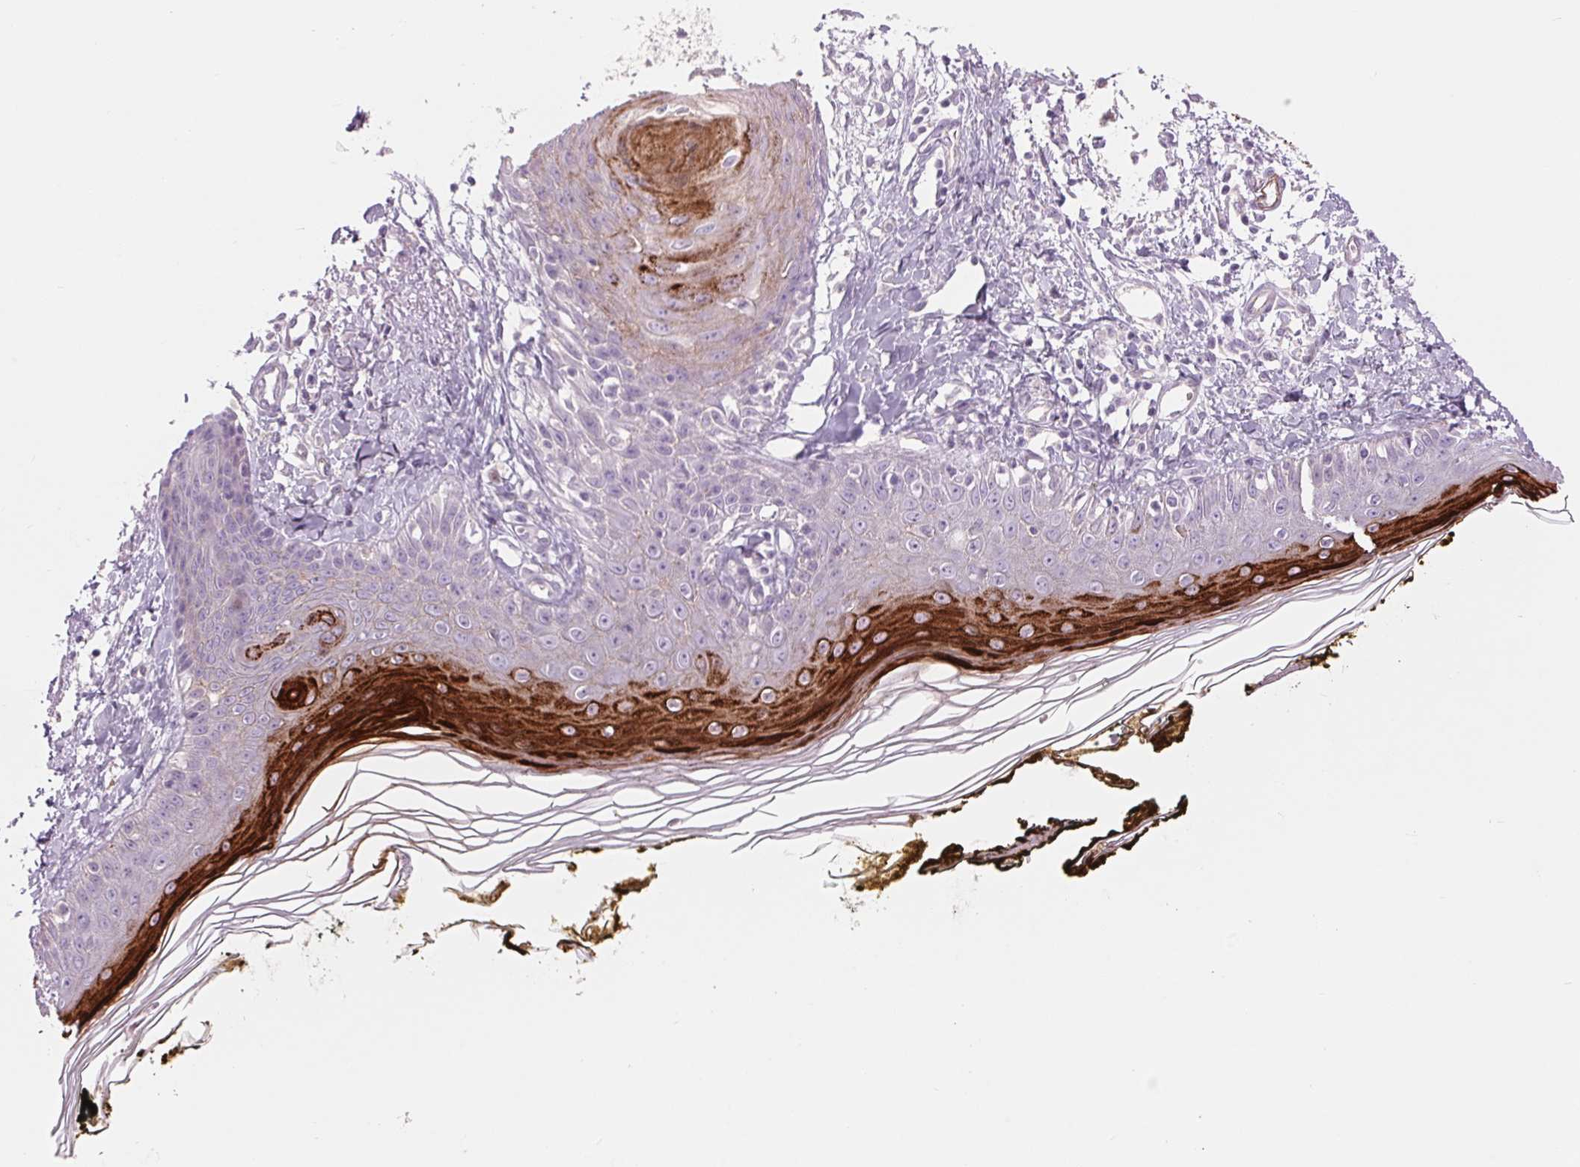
{"staining": {"intensity": "negative", "quantity": "none", "location": "none"}, "tissue": "skin", "cell_type": "Fibroblasts", "image_type": "normal", "snomed": [{"axis": "morphology", "description": "Normal tissue, NOS"}, {"axis": "topography", "description": "Skin"}], "caption": "This is a image of immunohistochemistry (IHC) staining of unremarkable skin, which shows no staining in fibroblasts. (Stains: DAB (3,3'-diaminobenzidine) IHC with hematoxylin counter stain, Microscopy: brightfield microscopy at high magnification).", "gene": "DIXDC1", "patient": {"sex": "male", "age": 76}}